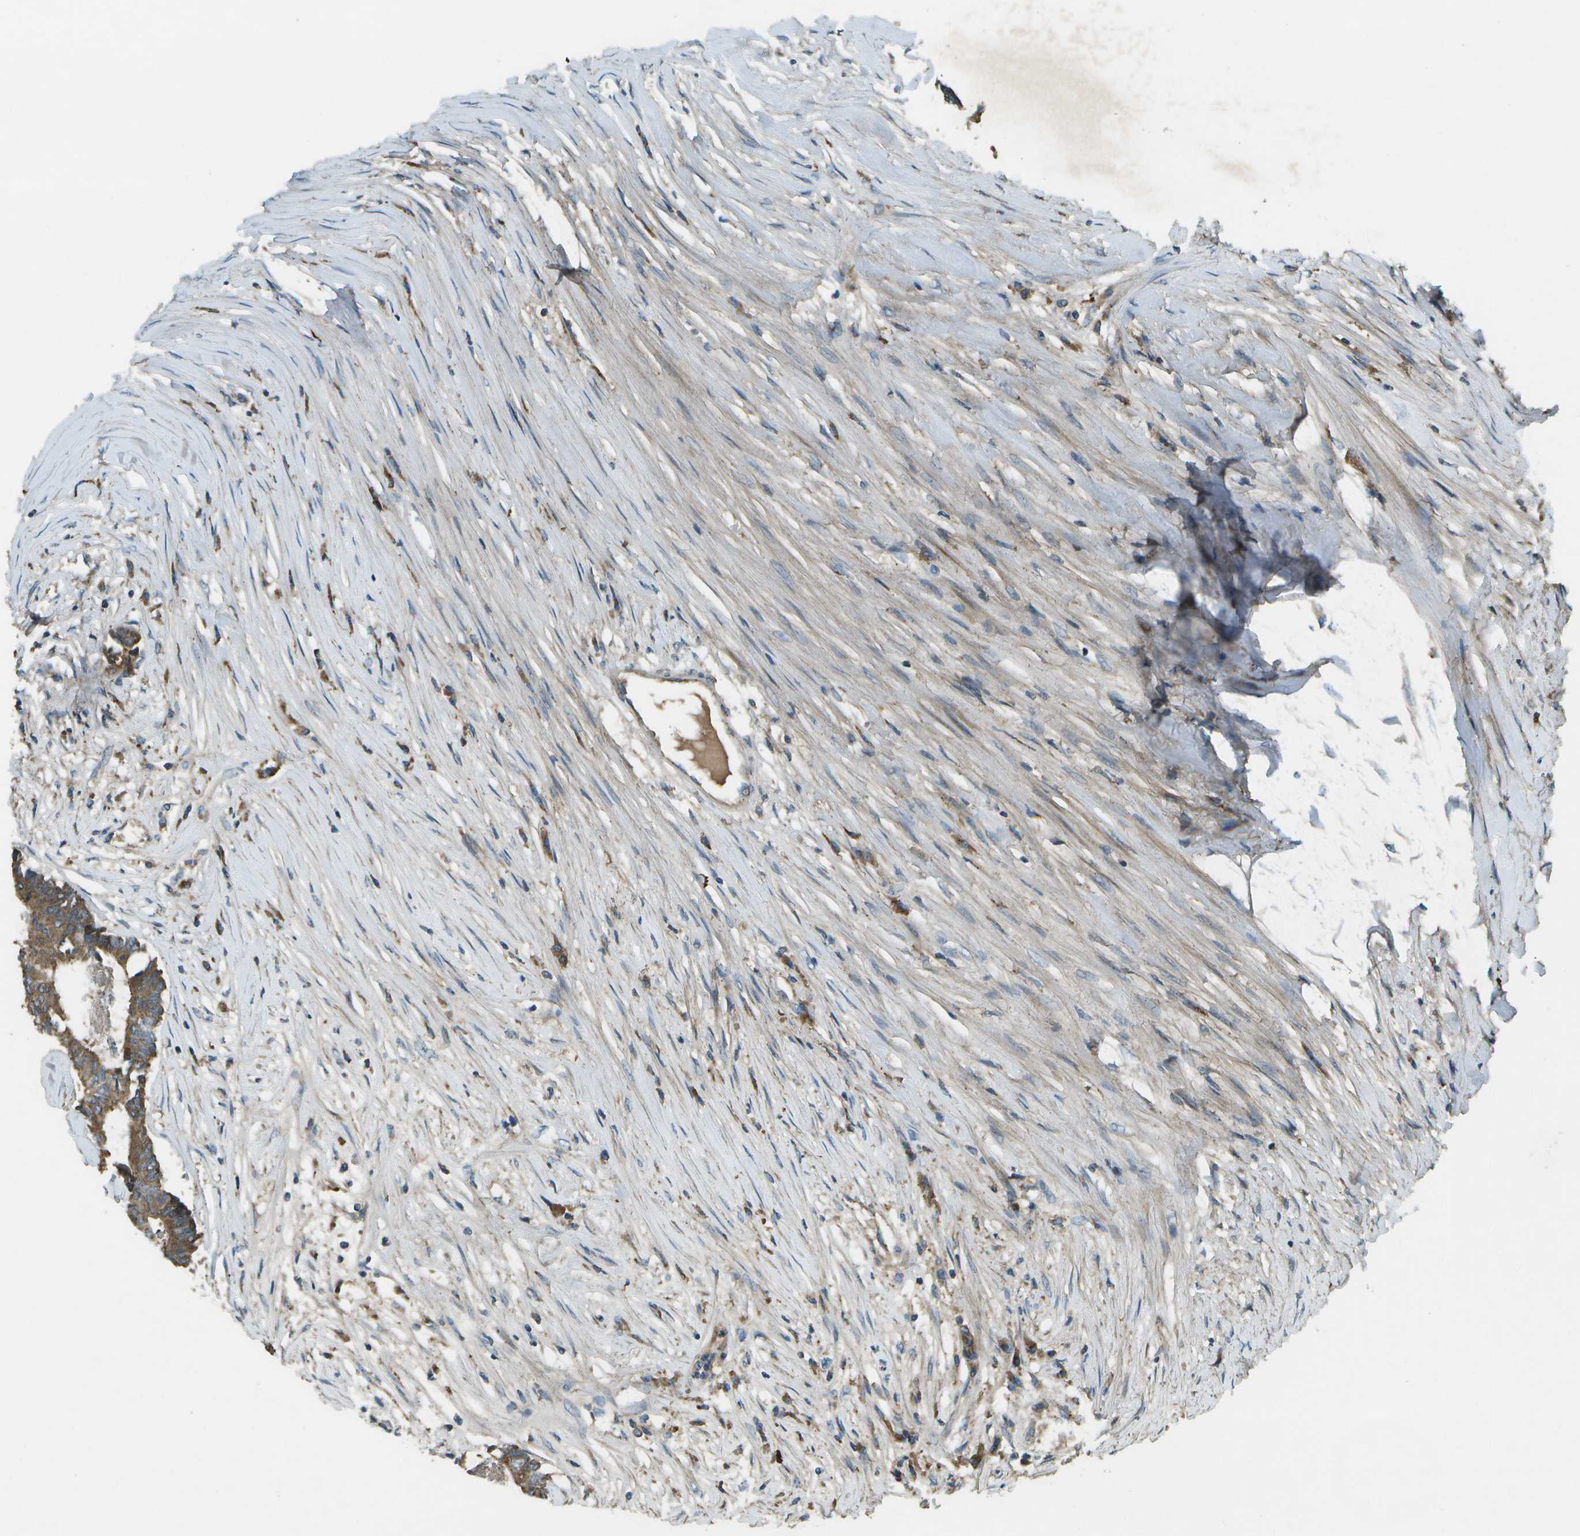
{"staining": {"intensity": "moderate", "quantity": ">75%", "location": "cytoplasmic/membranous"}, "tissue": "colorectal cancer", "cell_type": "Tumor cells", "image_type": "cancer", "snomed": [{"axis": "morphology", "description": "Adenocarcinoma, NOS"}, {"axis": "topography", "description": "Rectum"}], "caption": "High-power microscopy captured an immunohistochemistry (IHC) histopathology image of colorectal cancer (adenocarcinoma), revealing moderate cytoplasmic/membranous positivity in about >75% of tumor cells.", "gene": "PXYLP1", "patient": {"sex": "male", "age": 63}}